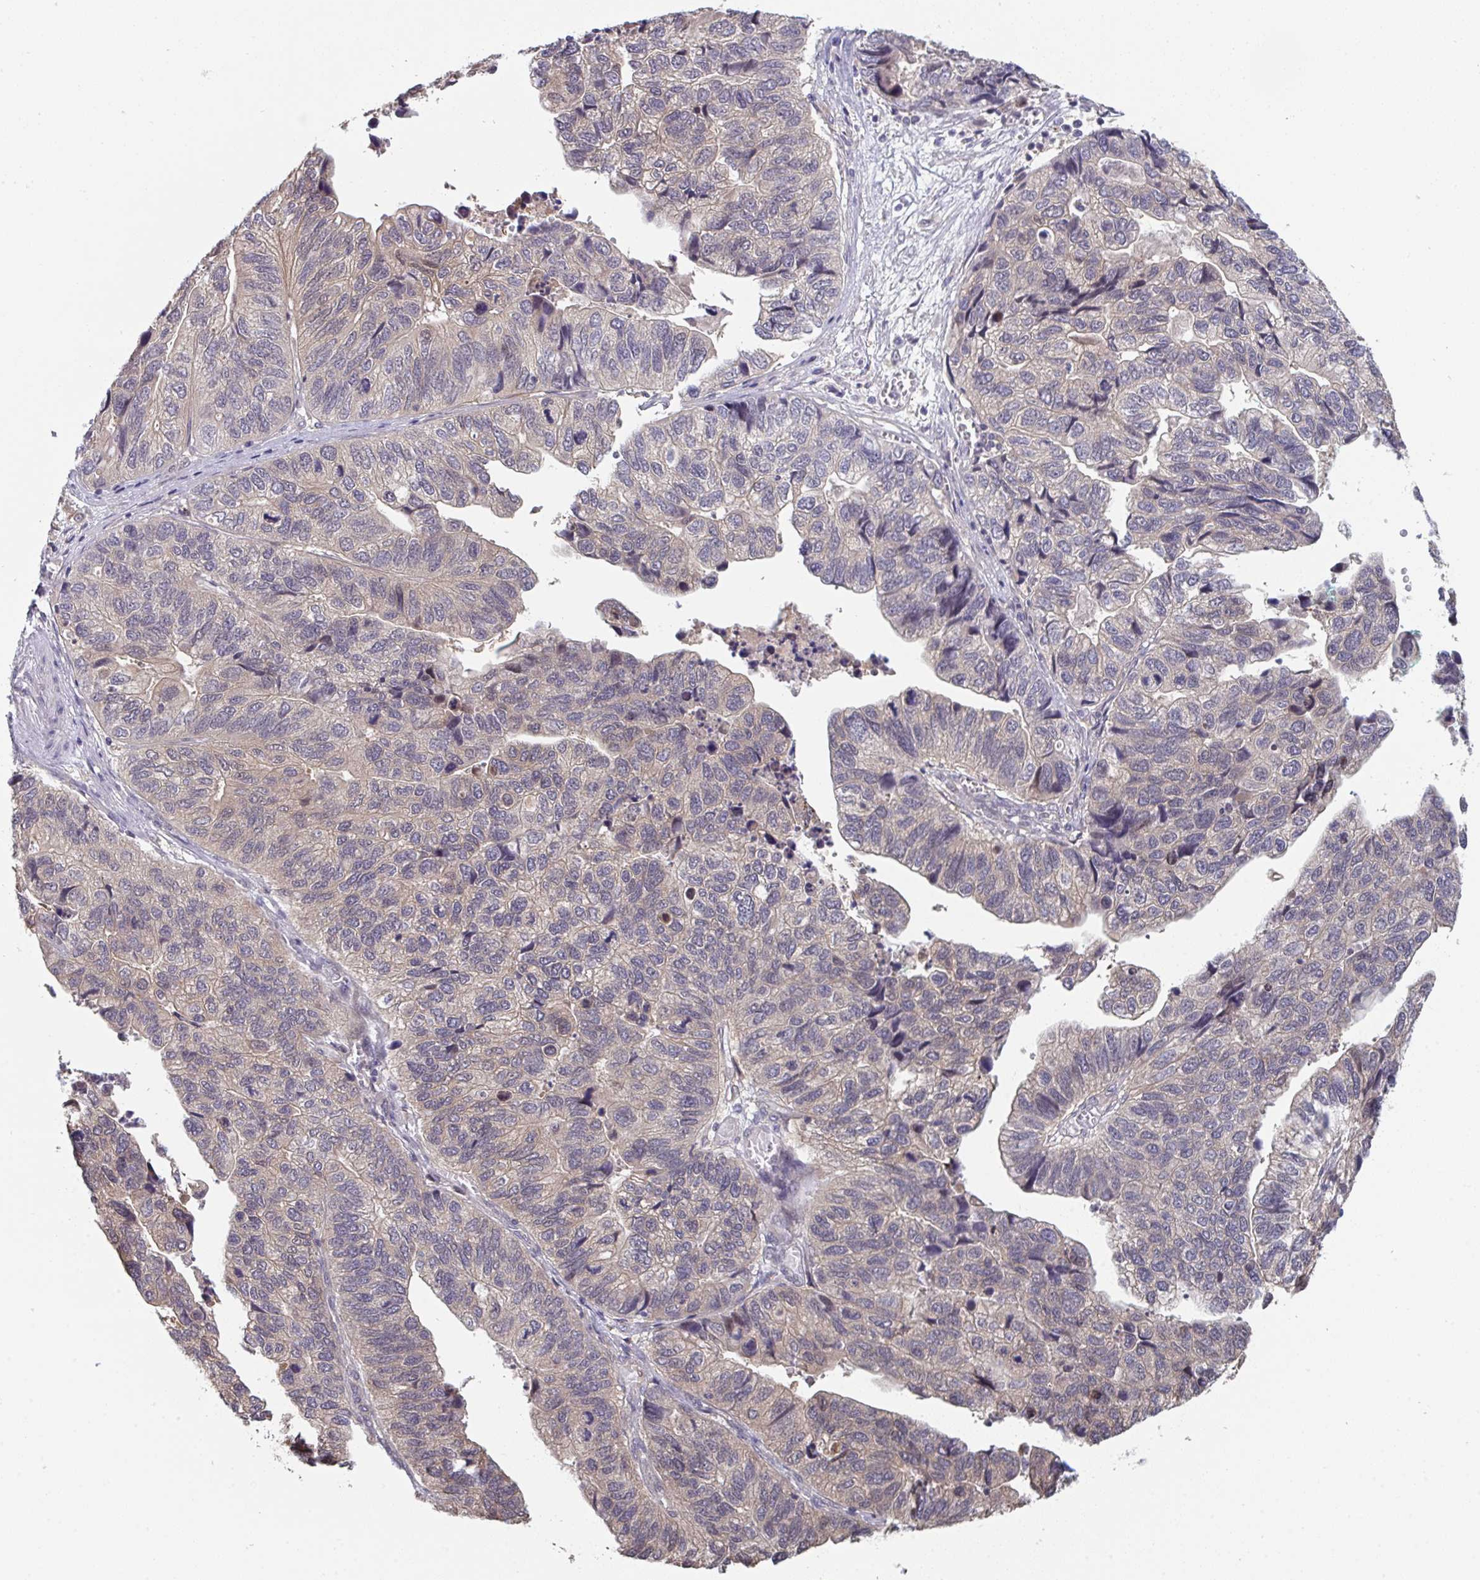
{"staining": {"intensity": "negative", "quantity": "none", "location": "none"}, "tissue": "stomach cancer", "cell_type": "Tumor cells", "image_type": "cancer", "snomed": [{"axis": "morphology", "description": "Adenocarcinoma, NOS"}, {"axis": "topography", "description": "Stomach, upper"}], "caption": "IHC of human stomach adenocarcinoma reveals no expression in tumor cells.", "gene": "PTPRD", "patient": {"sex": "female", "age": 67}}